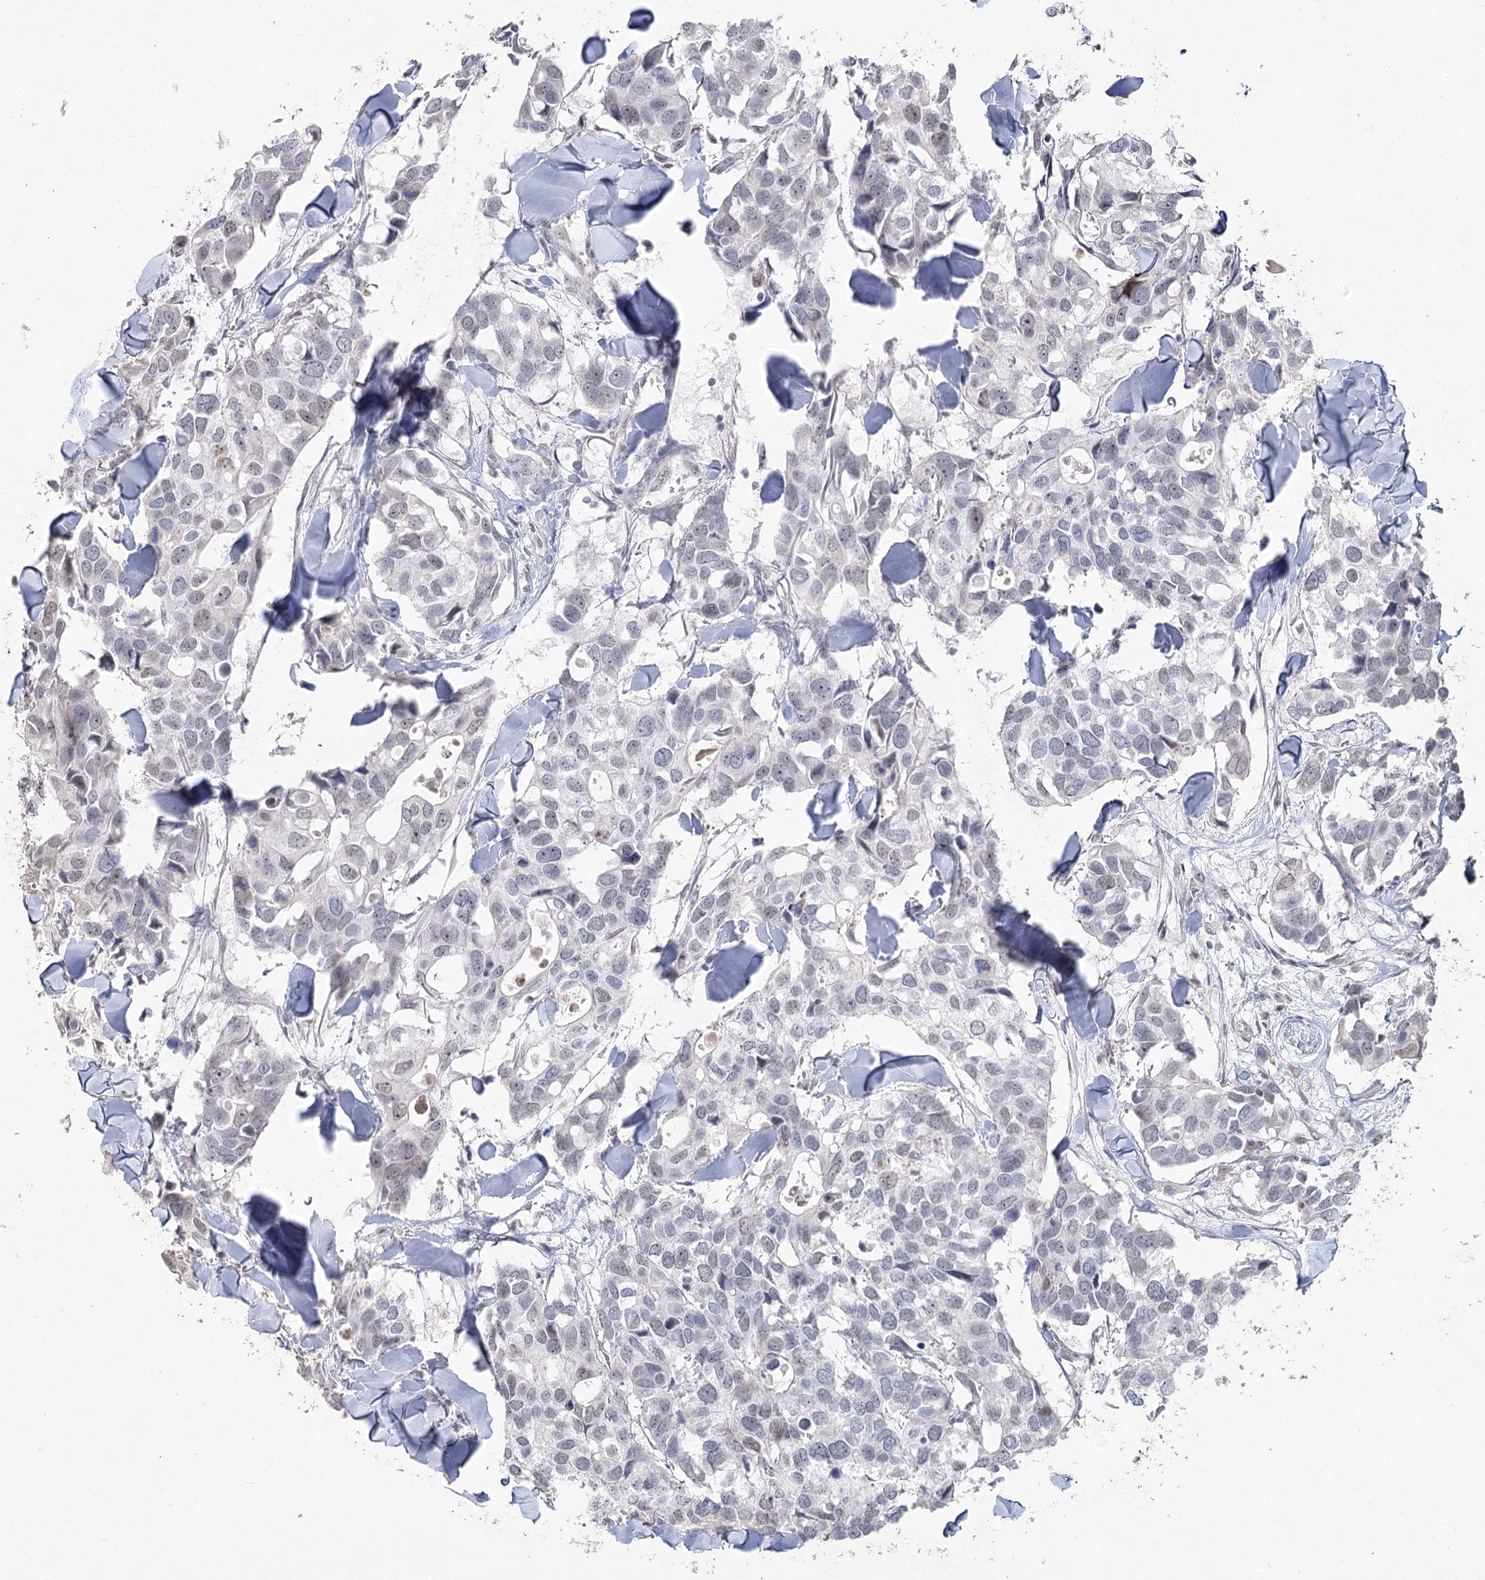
{"staining": {"intensity": "negative", "quantity": "none", "location": "none"}, "tissue": "breast cancer", "cell_type": "Tumor cells", "image_type": "cancer", "snomed": [{"axis": "morphology", "description": "Duct carcinoma"}, {"axis": "topography", "description": "Breast"}], "caption": "Immunohistochemical staining of breast cancer (infiltrating ductal carcinoma) displays no significant staining in tumor cells.", "gene": "RUFY4", "patient": {"sex": "female", "age": 83}}